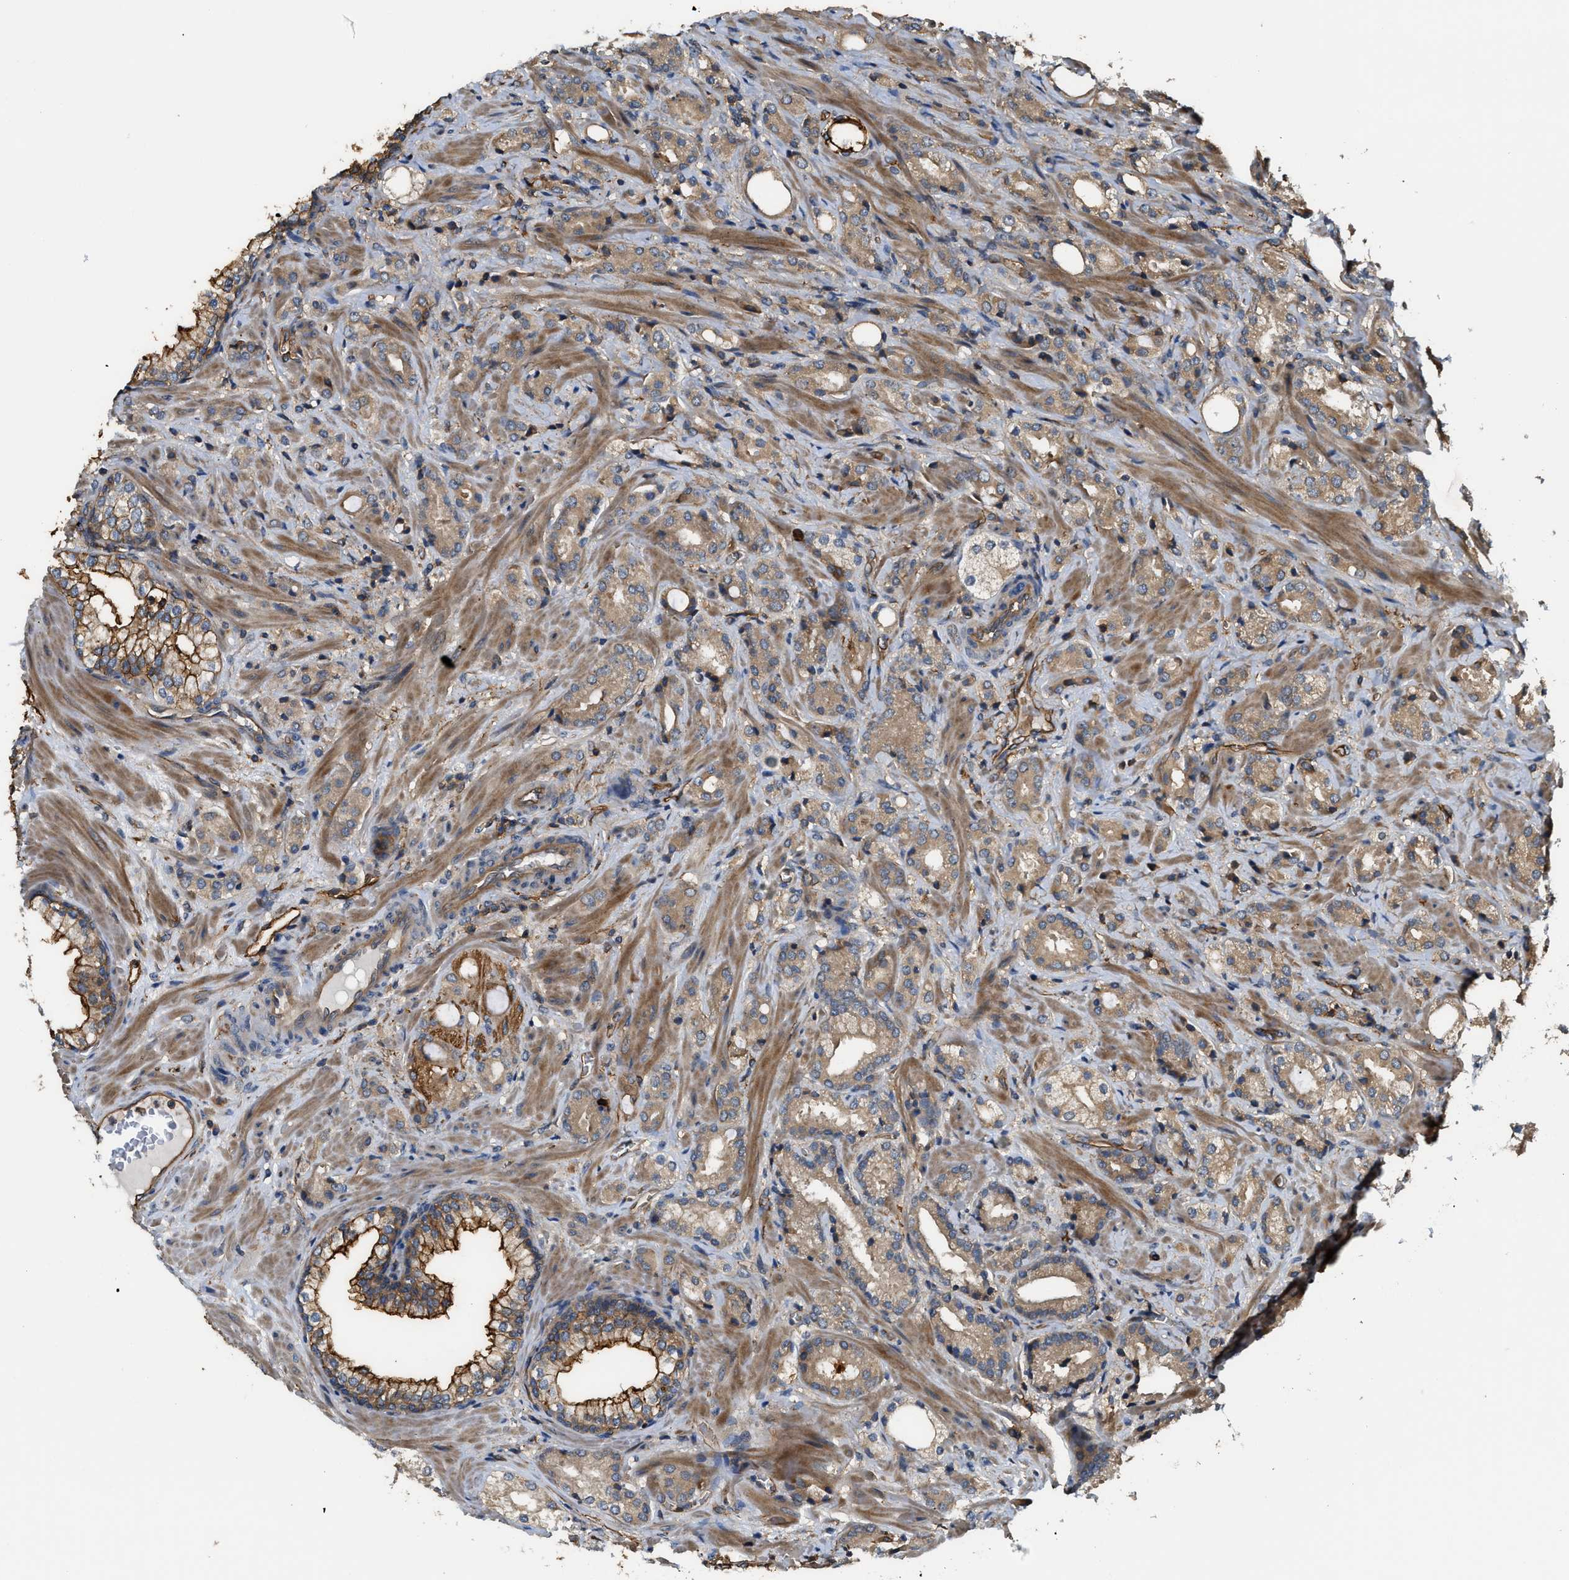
{"staining": {"intensity": "moderate", "quantity": ">75%", "location": "cytoplasmic/membranous"}, "tissue": "prostate cancer", "cell_type": "Tumor cells", "image_type": "cancer", "snomed": [{"axis": "morphology", "description": "Adenocarcinoma, High grade"}, {"axis": "topography", "description": "Prostate"}], "caption": "Protein expression by immunohistochemistry exhibits moderate cytoplasmic/membranous expression in approximately >75% of tumor cells in prostate high-grade adenocarcinoma.", "gene": "DDHD2", "patient": {"sex": "male", "age": 64}}